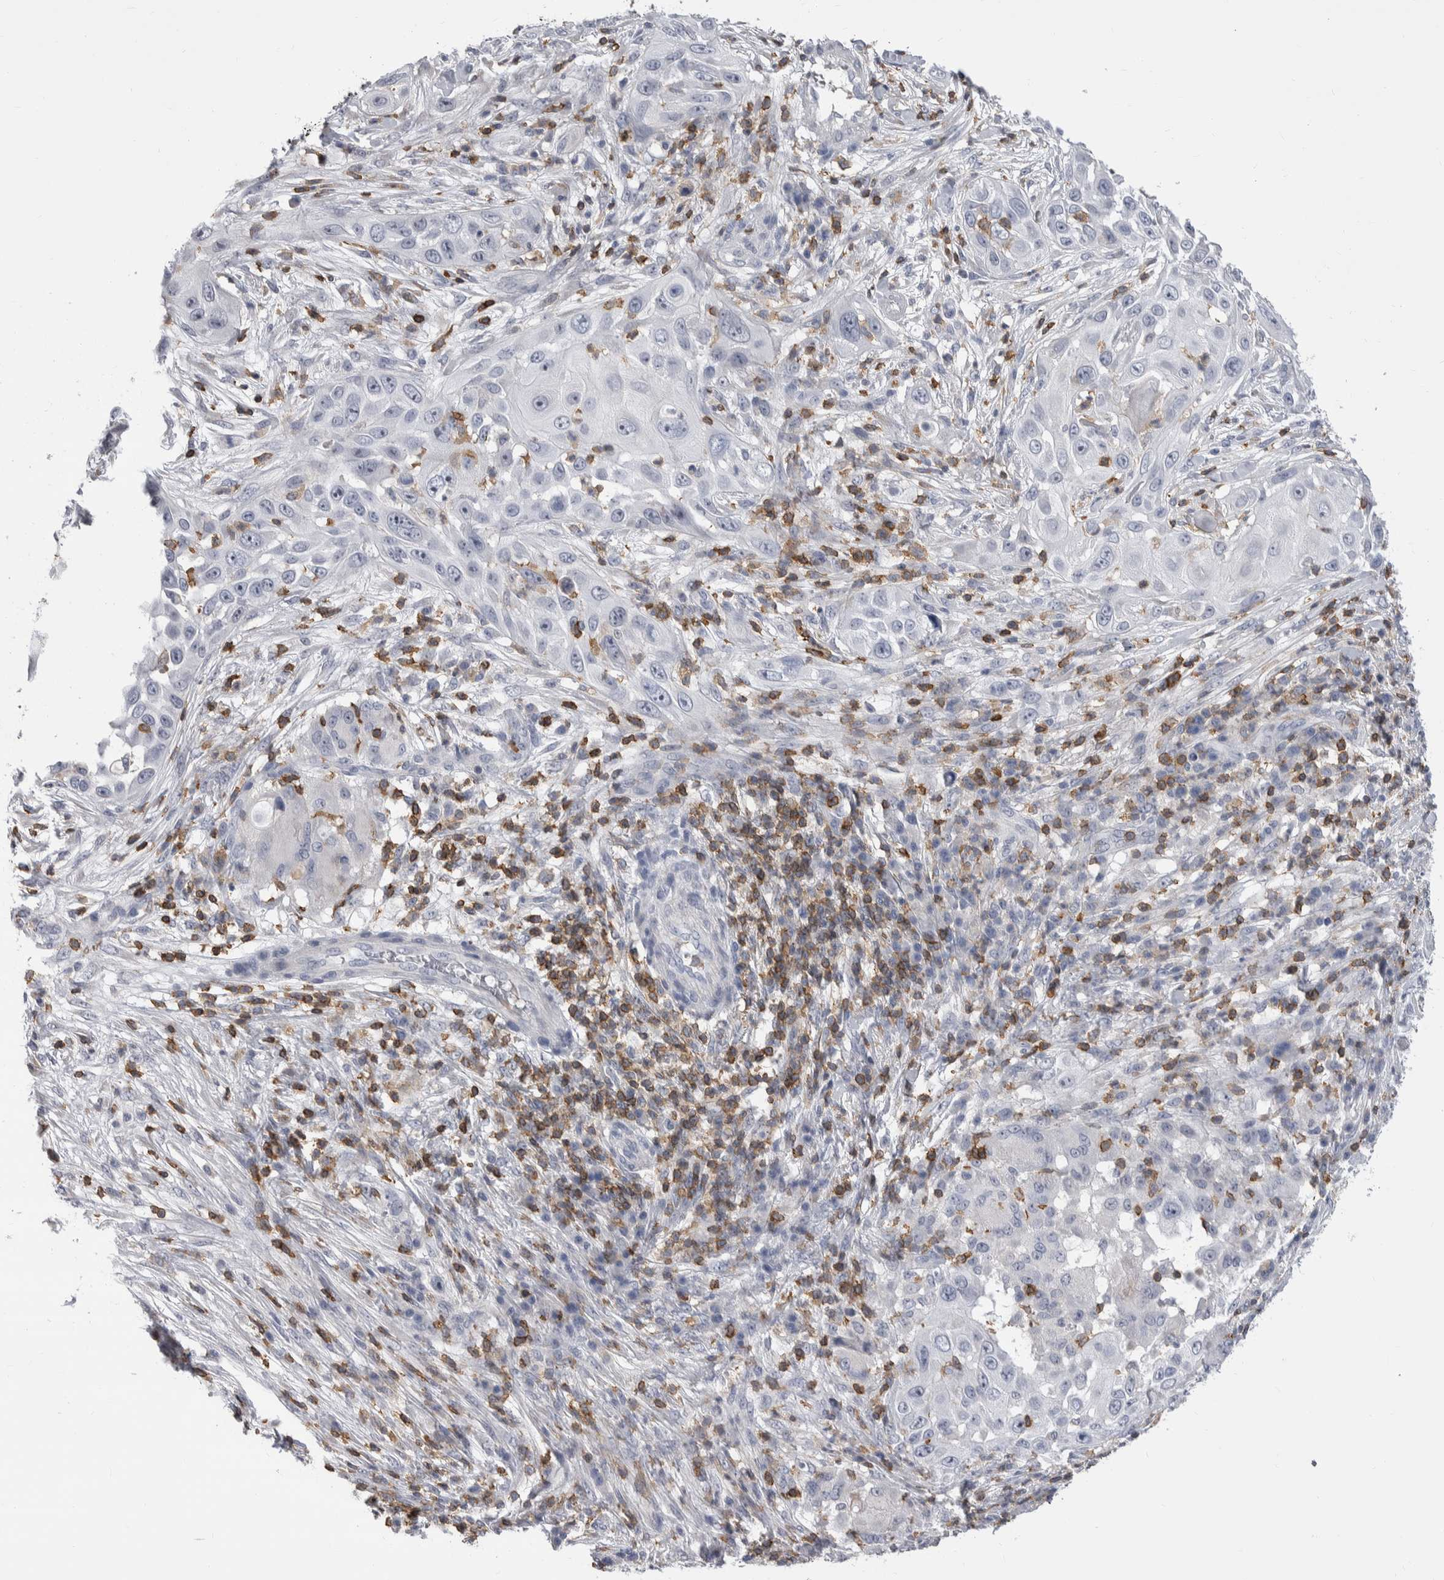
{"staining": {"intensity": "negative", "quantity": "none", "location": "none"}, "tissue": "skin cancer", "cell_type": "Tumor cells", "image_type": "cancer", "snomed": [{"axis": "morphology", "description": "Squamous cell carcinoma, NOS"}, {"axis": "topography", "description": "Skin"}], "caption": "IHC image of human squamous cell carcinoma (skin) stained for a protein (brown), which reveals no expression in tumor cells. Brightfield microscopy of immunohistochemistry (IHC) stained with DAB (3,3'-diaminobenzidine) (brown) and hematoxylin (blue), captured at high magnification.", "gene": "CEP295NL", "patient": {"sex": "female", "age": 44}}